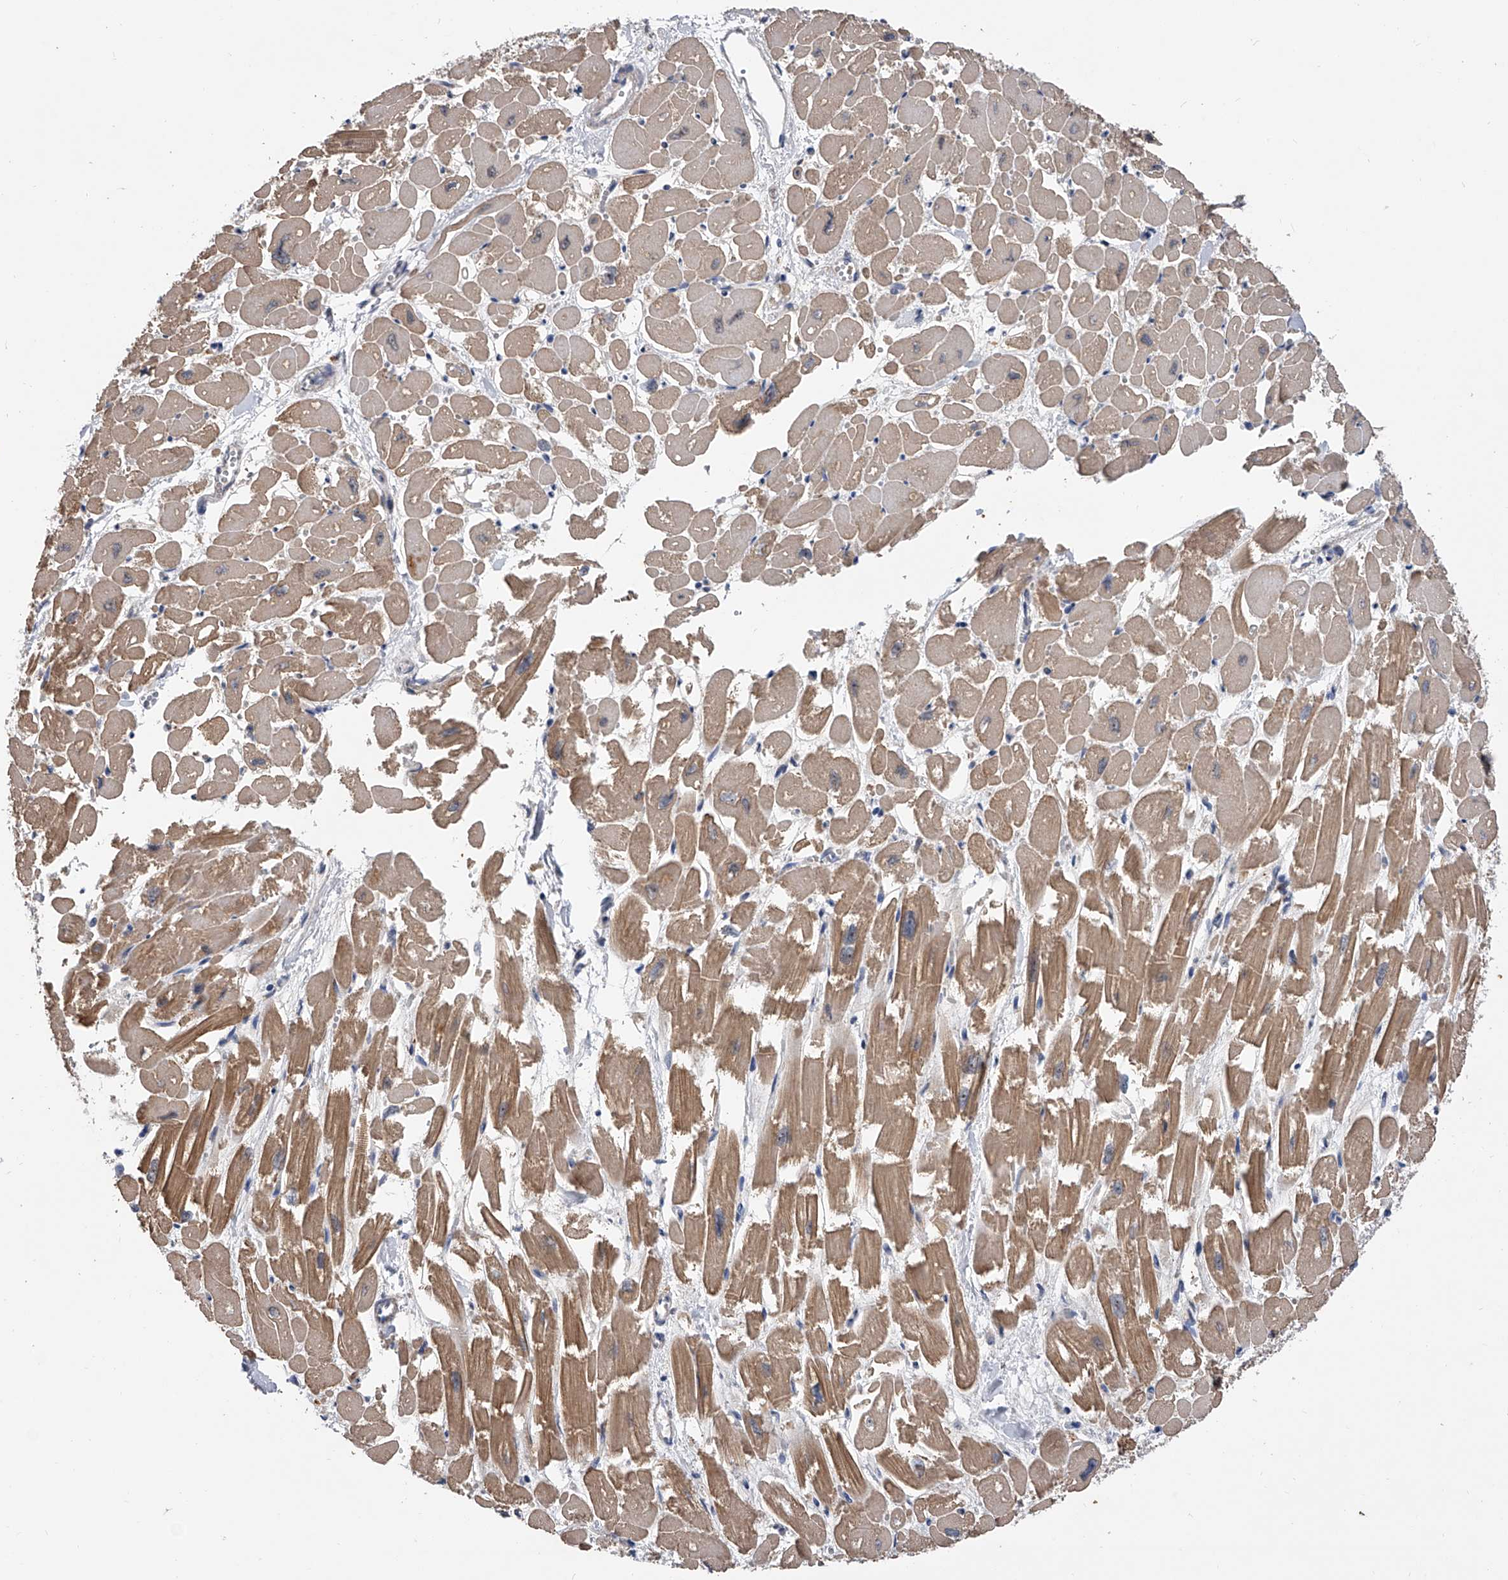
{"staining": {"intensity": "moderate", "quantity": "25%-75%", "location": "cytoplasmic/membranous"}, "tissue": "heart muscle", "cell_type": "Cardiomyocytes", "image_type": "normal", "snomed": [{"axis": "morphology", "description": "Normal tissue, NOS"}, {"axis": "topography", "description": "Heart"}], "caption": "Protein staining shows moderate cytoplasmic/membranous staining in about 25%-75% of cardiomyocytes in normal heart muscle.", "gene": "ZNF25", "patient": {"sex": "male", "age": 54}}